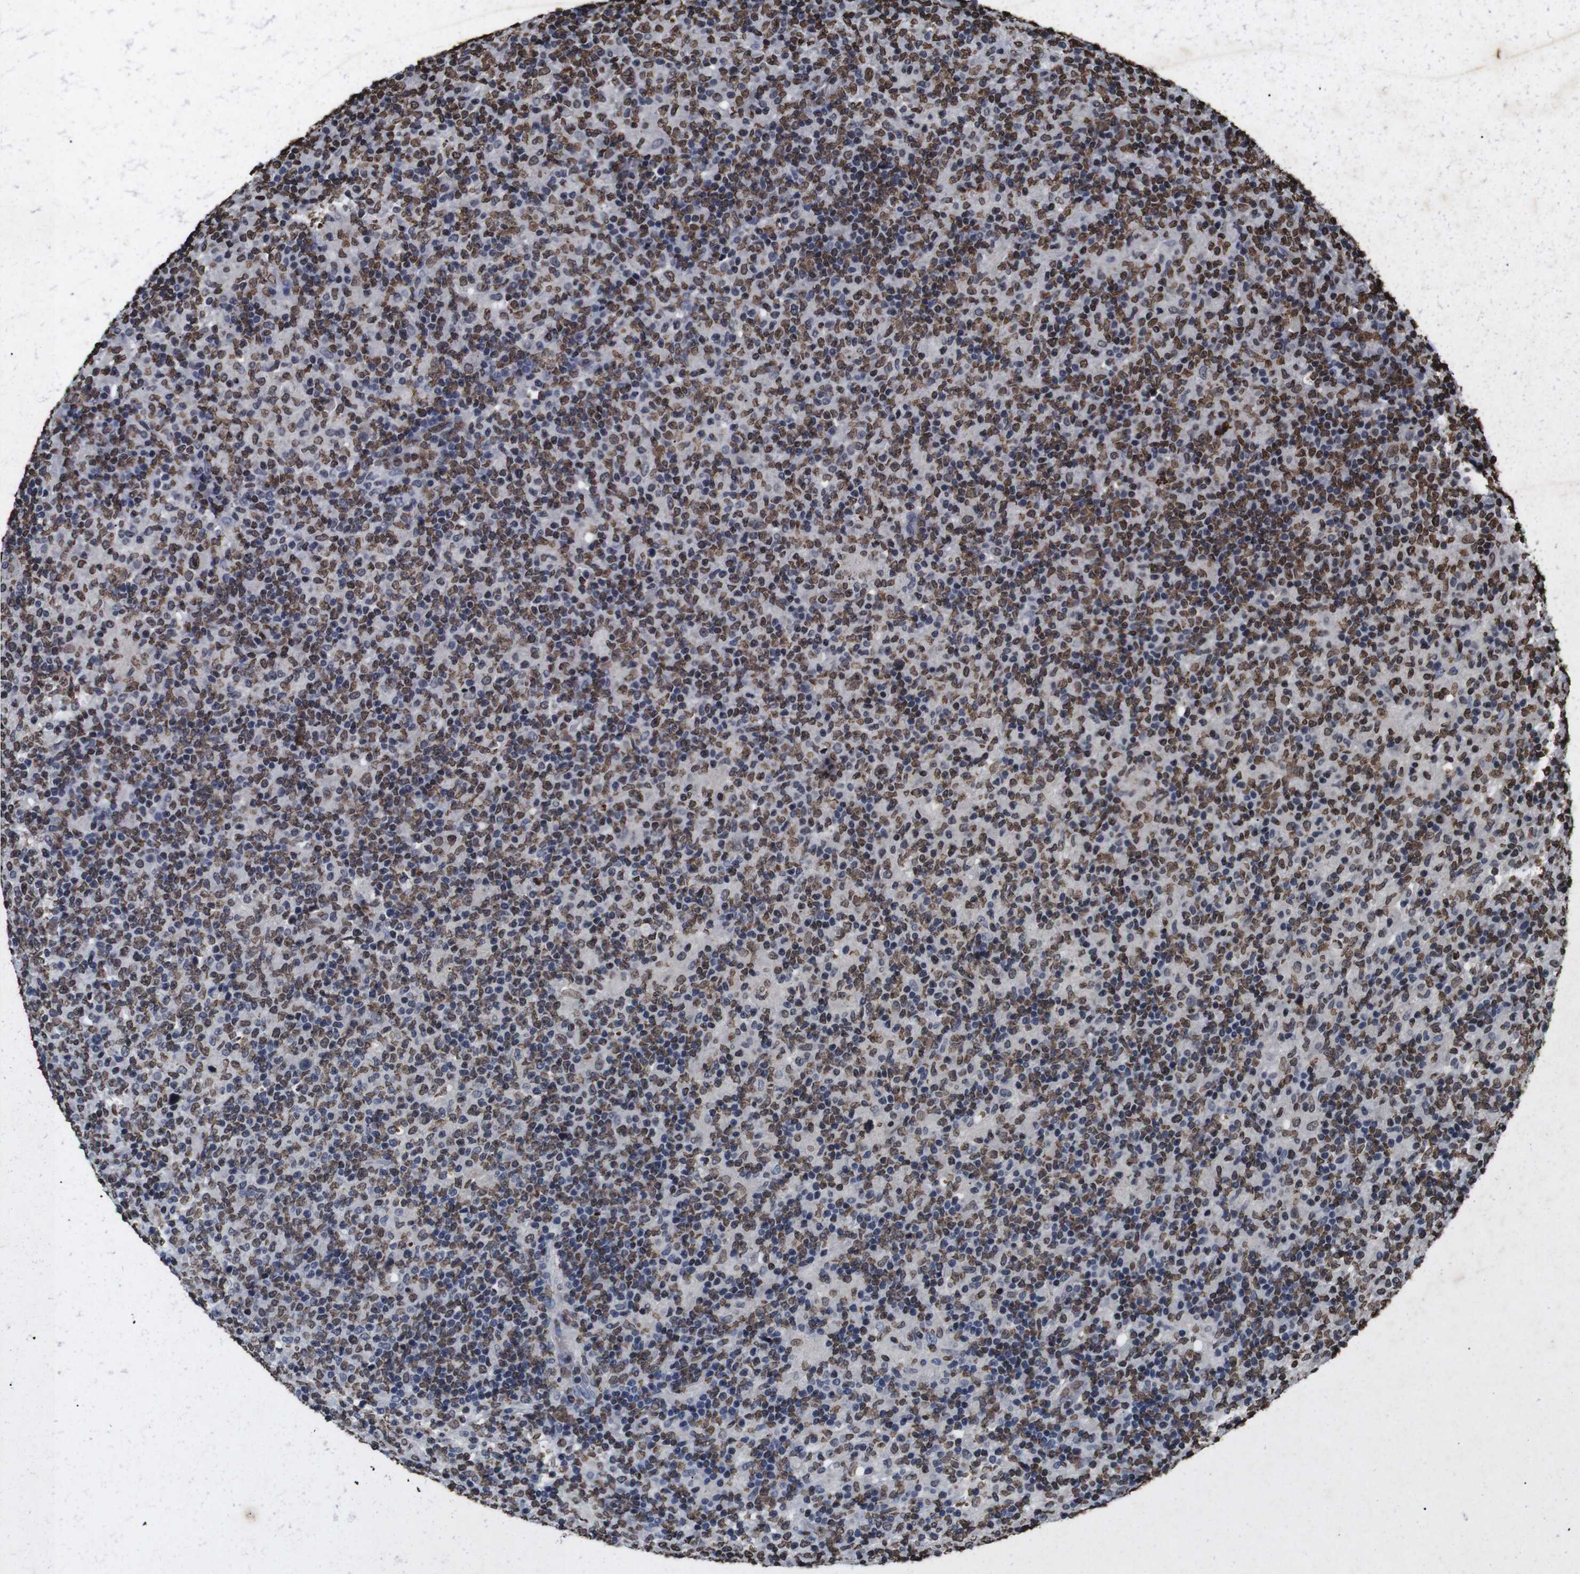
{"staining": {"intensity": "moderate", "quantity": "25%-75%", "location": "nuclear"}, "tissue": "lymphoma", "cell_type": "Tumor cells", "image_type": "cancer", "snomed": [{"axis": "morphology", "description": "Hodgkin's disease, NOS"}, {"axis": "topography", "description": "Lymph node"}], "caption": "Hodgkin's disease stained for a protein reveals moderate nuclear positivity in tumor cells.", "gene": "MDM2", "patient": {"sex": "male", "age": 70}}